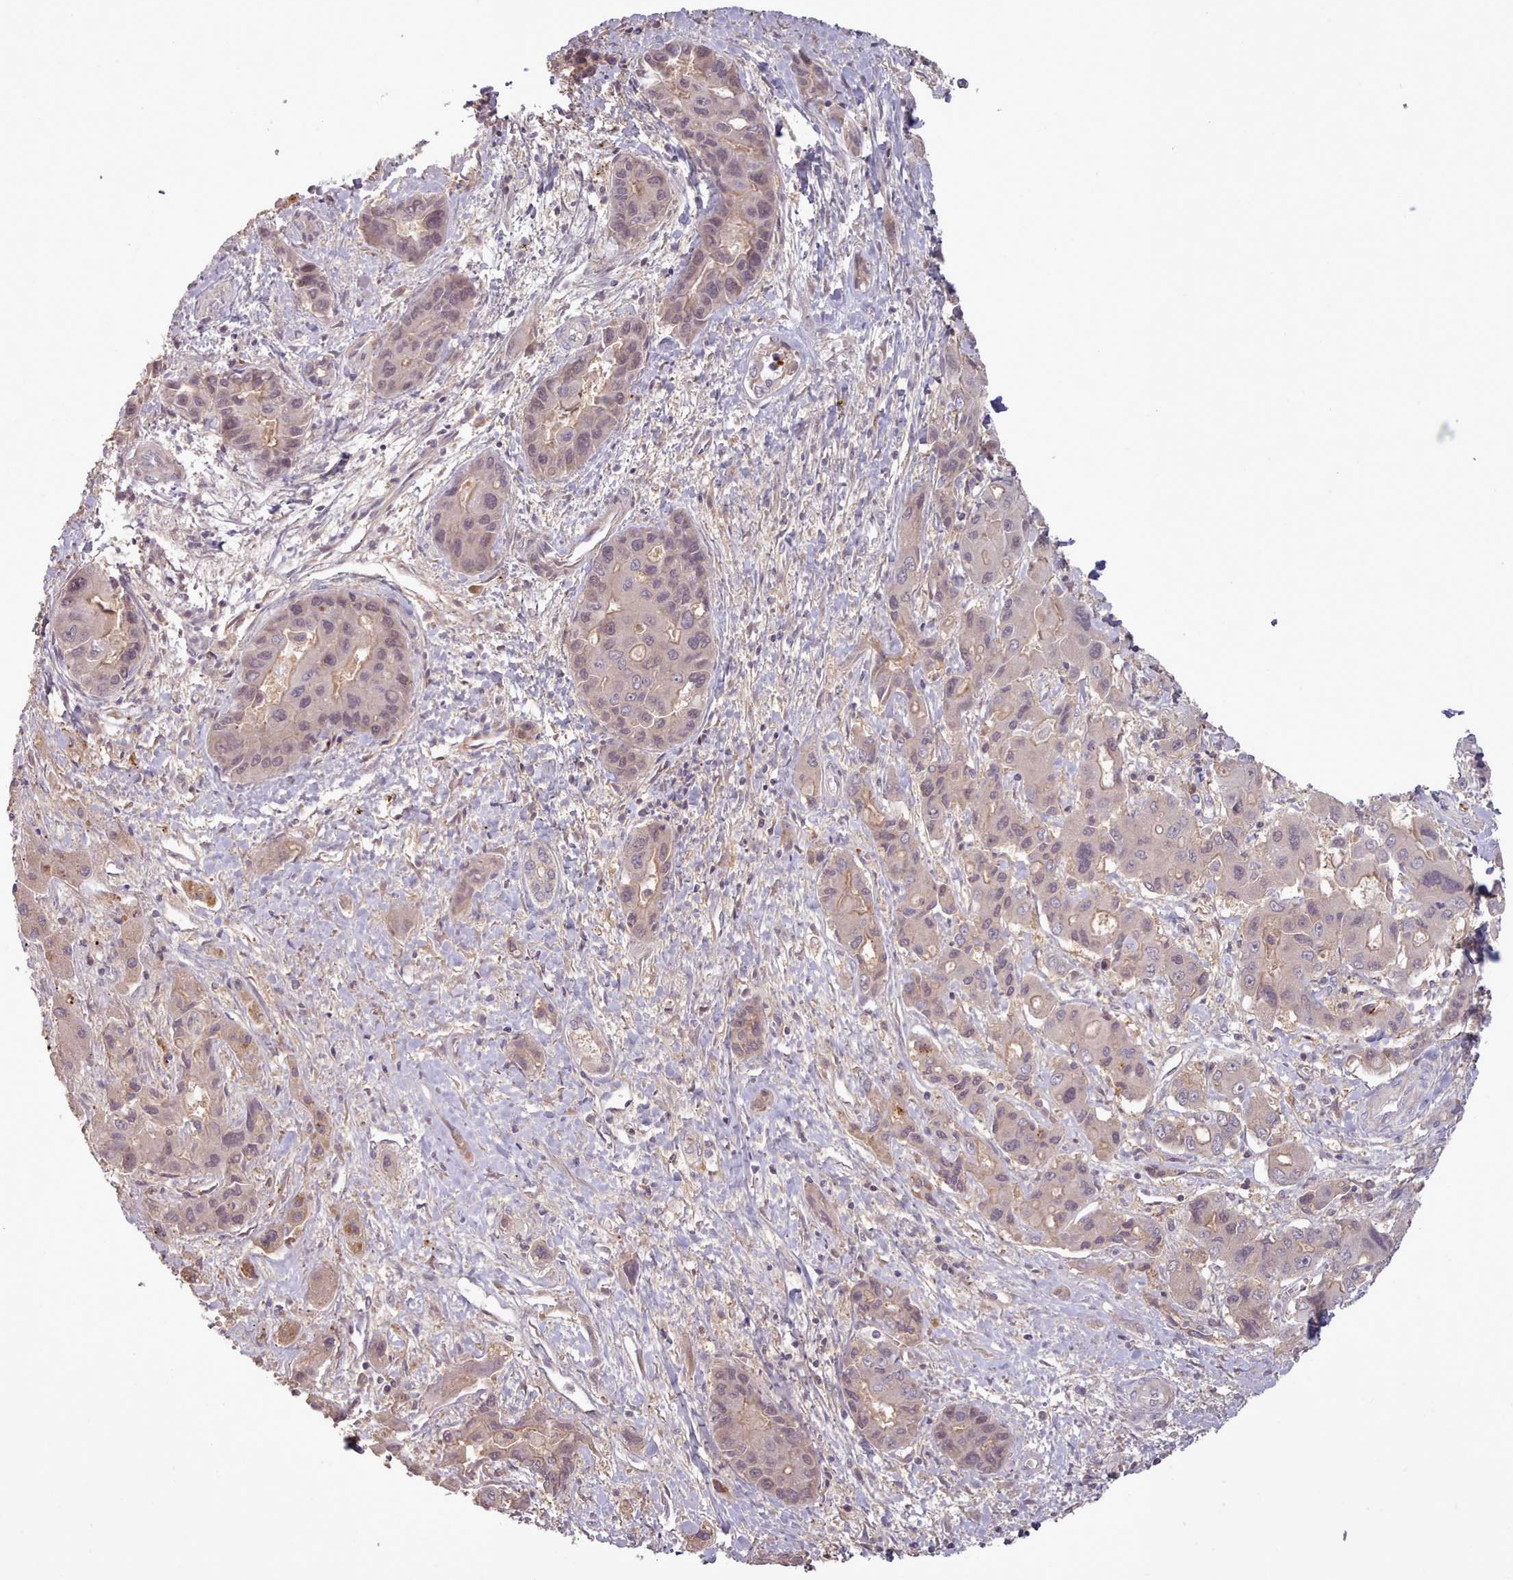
{"staining": {"intensity": "weak", "quantity": "<25%", "location": "cytoplasmic/membranous"}, "tissue": "liver cancer", "cell_type": "Tumor cells", "image_type": "cancer", "snomed": [{"axis": "morphology", "description": "Cholangiocarcinoma"}, {"axis": "topography", "description": "Liver"}], "caption": "A high-resolution micrograph shows immunohistochemistry (IHC) staining of cholangiocarcinoma (liver), which reveals no significant expression in tumor cells.", "gene": "LEFTY2", "patient": {"sex": "male", "age": 67}}